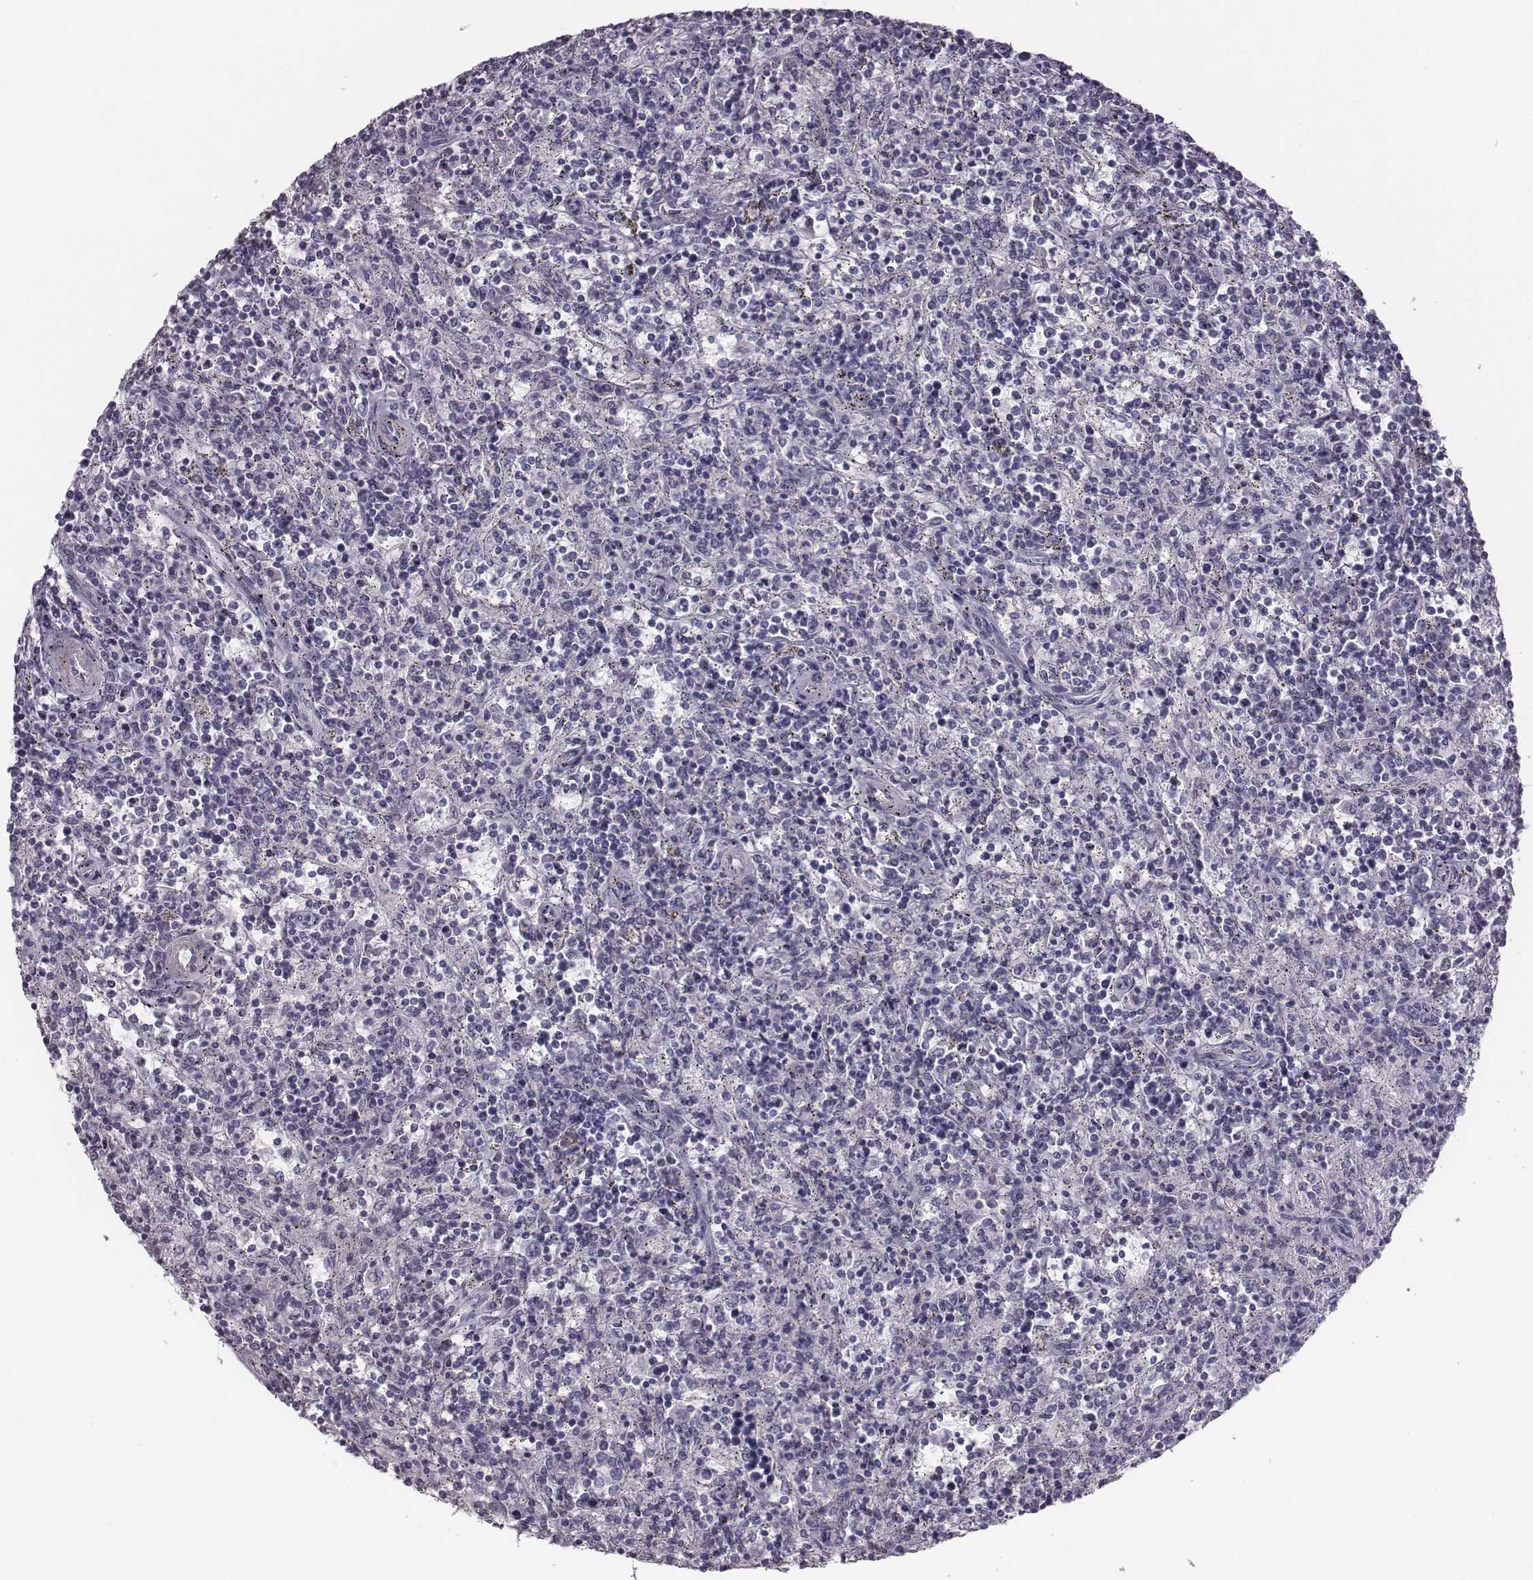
{"staining": {"intensity": "negative", "quantity": "none", "location": "none"}, "tissue": "lymphoma", "cell_type": "Tumor cells", "image_type": "cancer", "snomed": [{"axis": "morphology", "description": "Malignant lymphoma, non-Hodgkin's type, Low grade"}, {"axis": "topography", "description": "Spleen"}], "caption": "Immunohistochemistry (IHC) of human lymphoma exhibits no expression in tumor cells.", "gene": "CRISP1", "patient": {"sex": "male", "age": 62}}